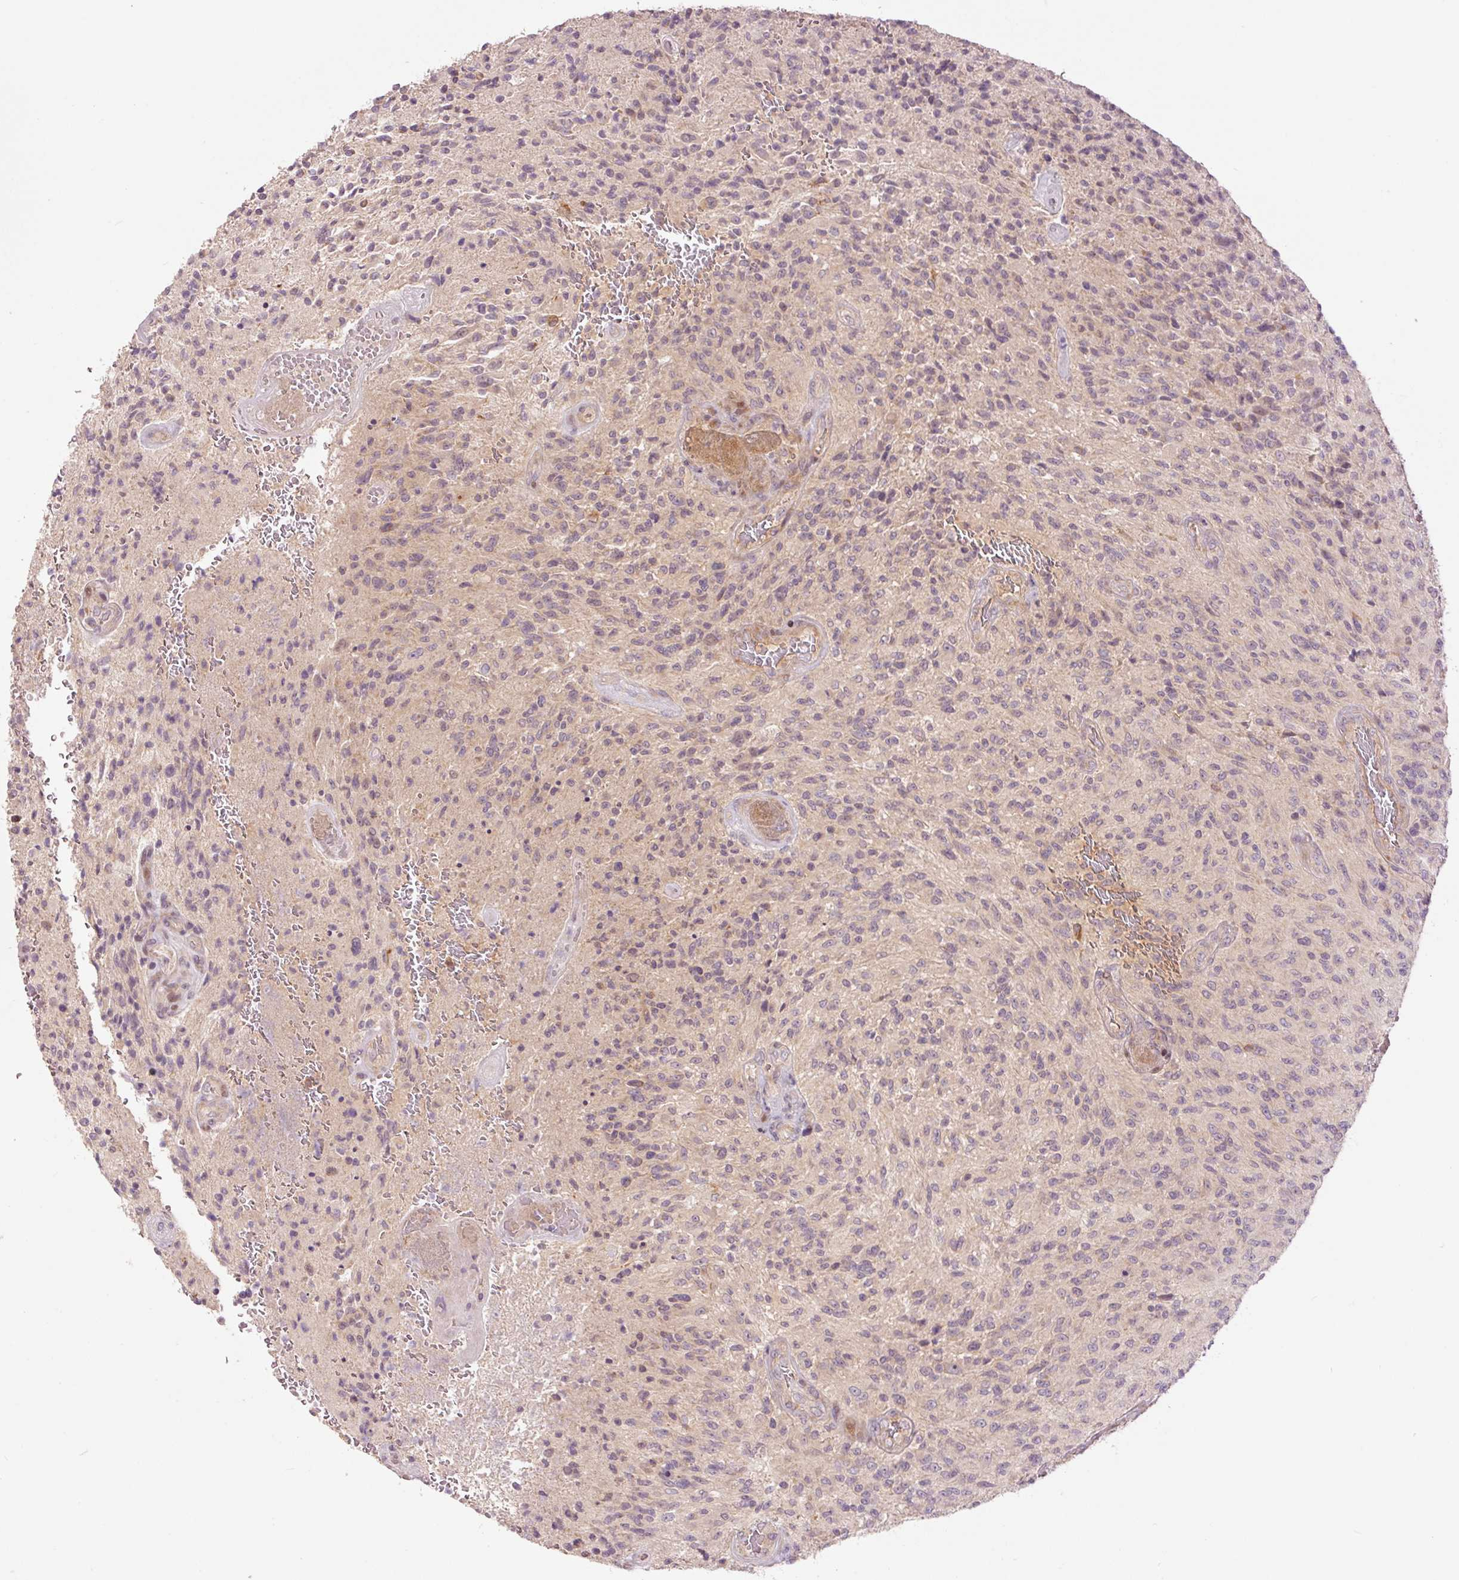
{"staining": {"intensity": "negative", "quantity": "none", "location": "none"}, "tissue": "glioma", "cell_type": "Tumor cells", "image_type": "cancer", "snomed": [{"axis": "morphology", "description": "Normal tissue, NOS"}, {"axis": "morphology", "description": "Glioma, malignant, High grade"}, {"axis": "topography", "description": "Cerebral cortex"}], "caption": "Tumor cells are negative for brown protein staining in glioma.", "gene": "SLC29A3", "patient": {"sex": "male", "age": 56}}